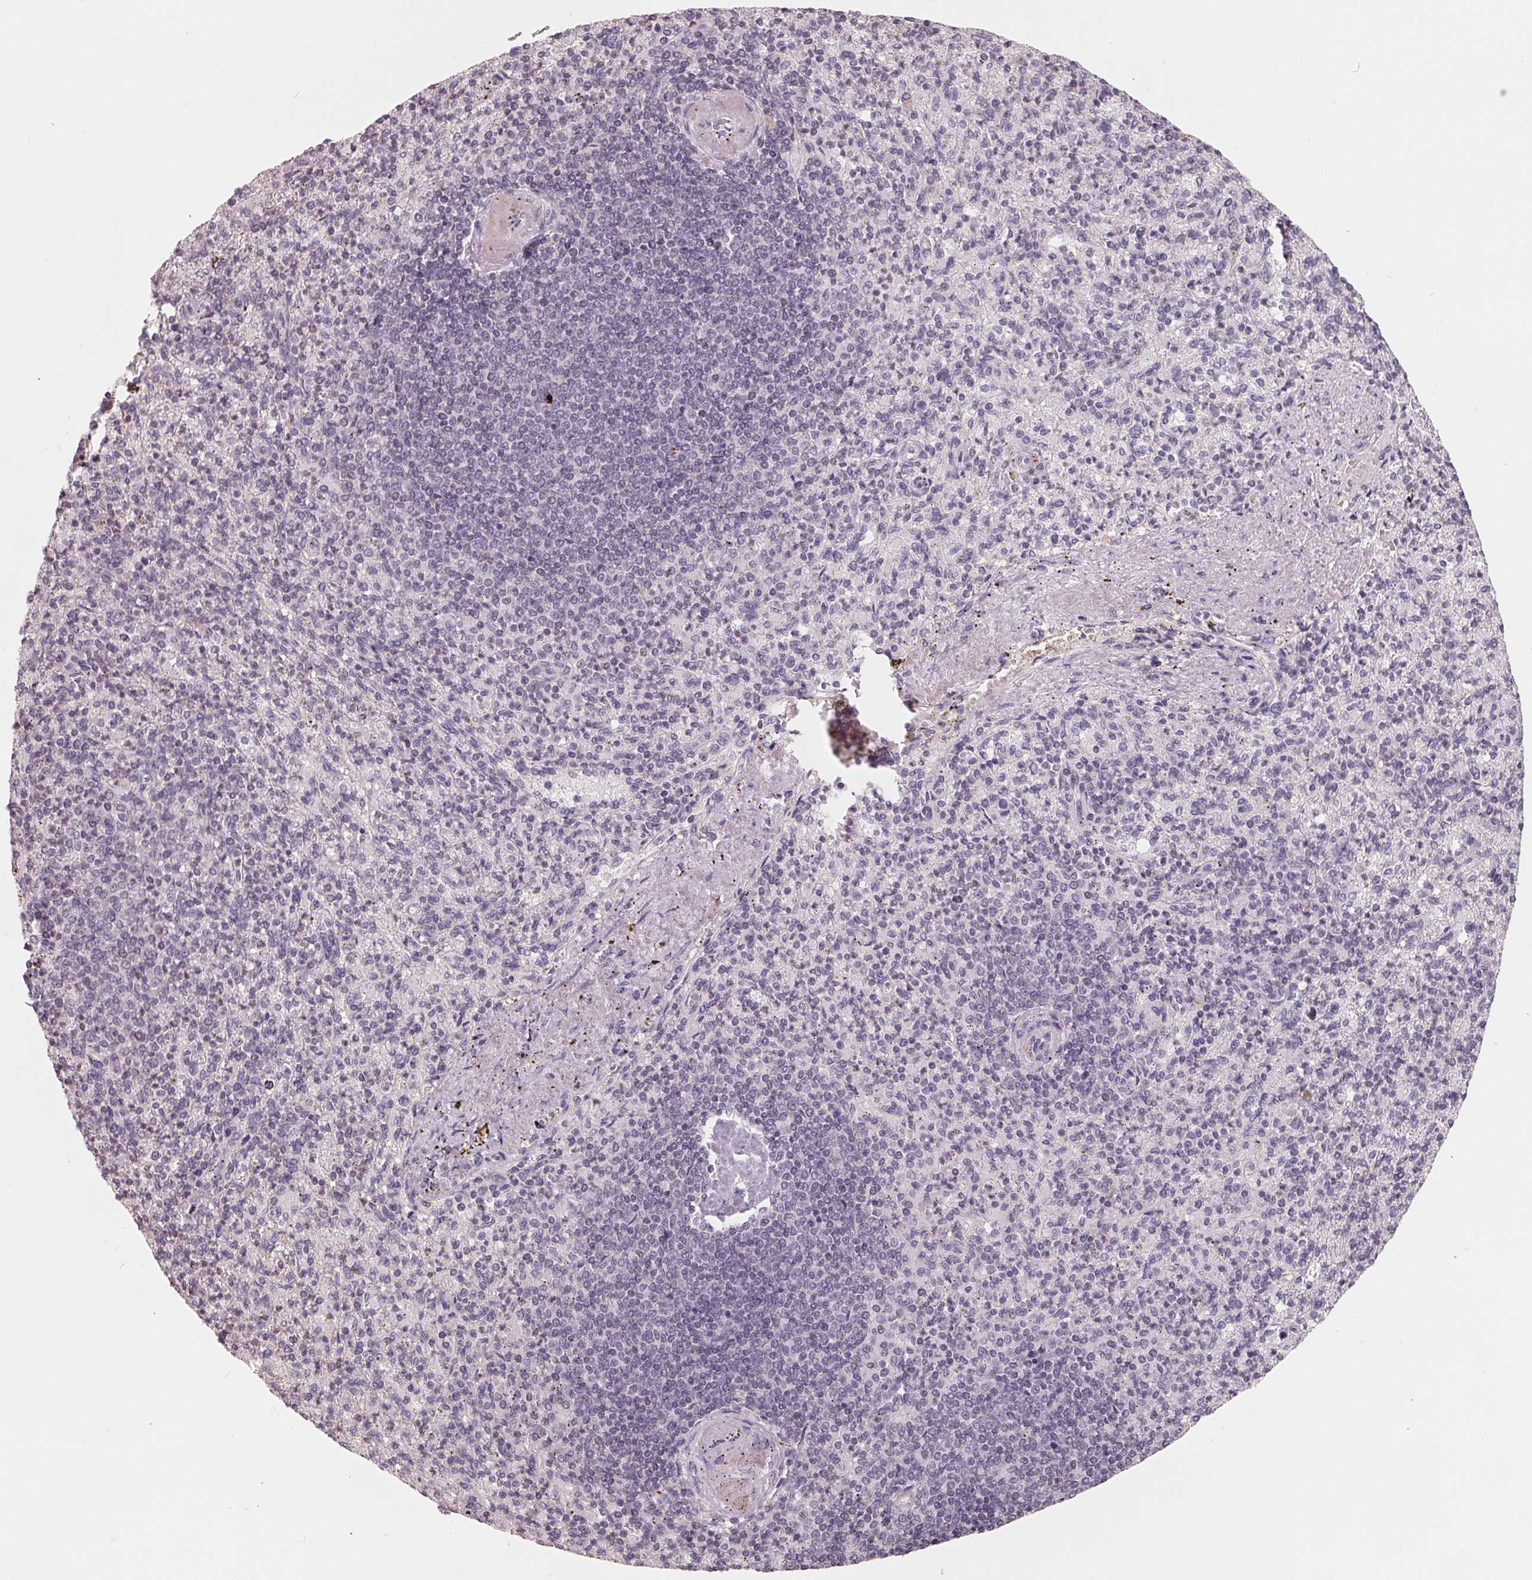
{"staining": {"intensity": "negative", "quantity": "none", "location": "none"}, "tissue": "spleen", "cell_type": "Cells in red pulp", "image_type": "normal", "snomed": [{"axis": "morphology", "description": "Normal tissue, NOS"}, {"axis": "topography", "description": "Spleen"}], "caption": "Image shows no protein staining in cells in red pulp of unremarkable spleen.", "gene": "FTCD", "patient": {"sex": "female", "age": 74}}